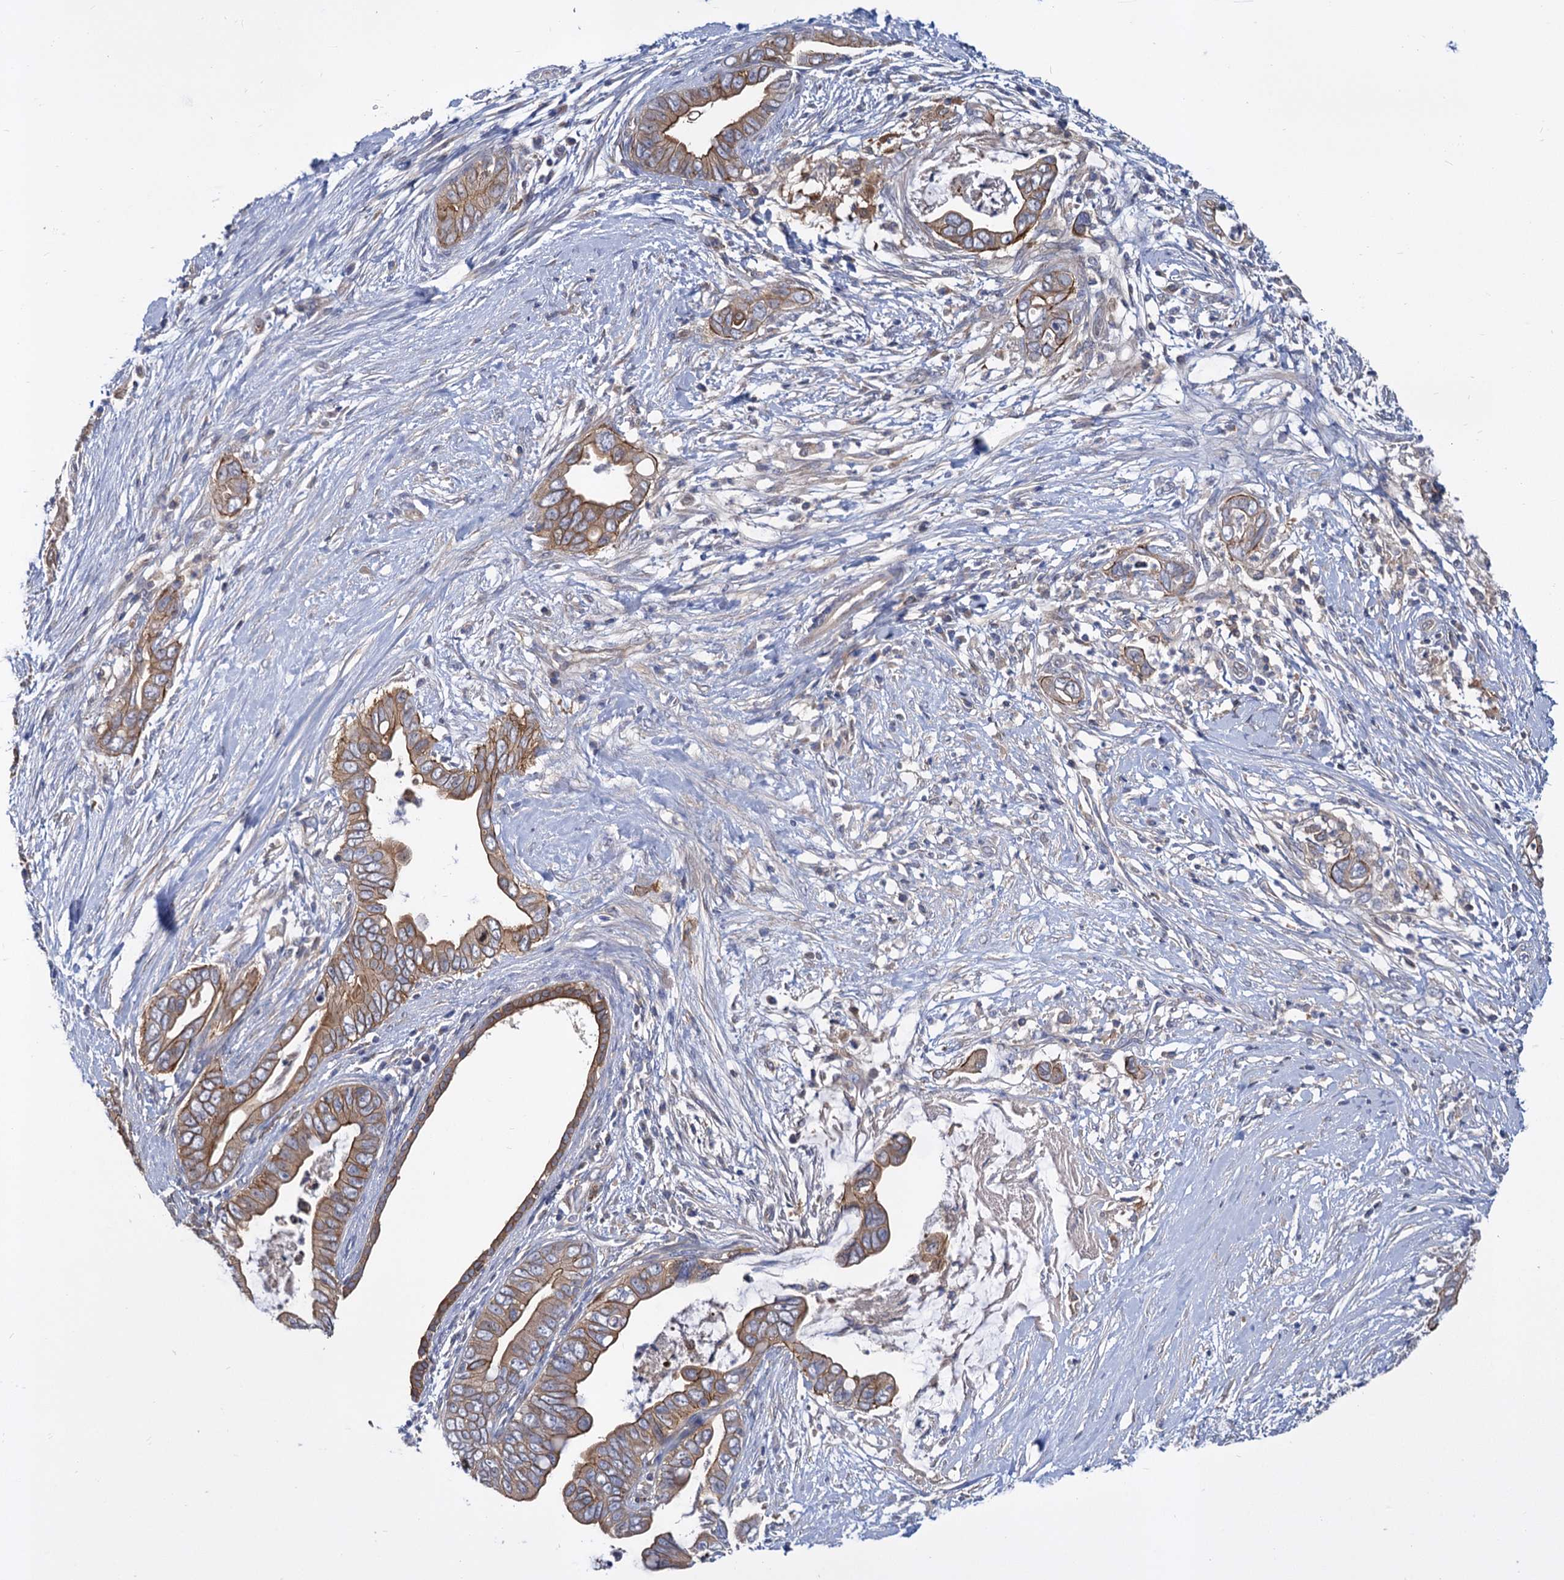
{"staining": {"intensity": "moderate", "quantity": ">75%", "location": "cytoplasmic/membranous"}, "tissue": "pancreatic cancer", "cell_type": "Tumor cells", "image_type": "cancer", "snomed": [{"axis": "morphology", "description": "Adenocarcinoma, NOS"}, {"axis": "topography", "description": "Pancreas"}], "caption": "Protein analysis of pancreatic adenocarcinoma tissue shows moderate cytoplasmic/membranous positivity in about >75% of tumor cells.", "gene": "GCLC", "patient": {"sex": "male", "age": 75}}